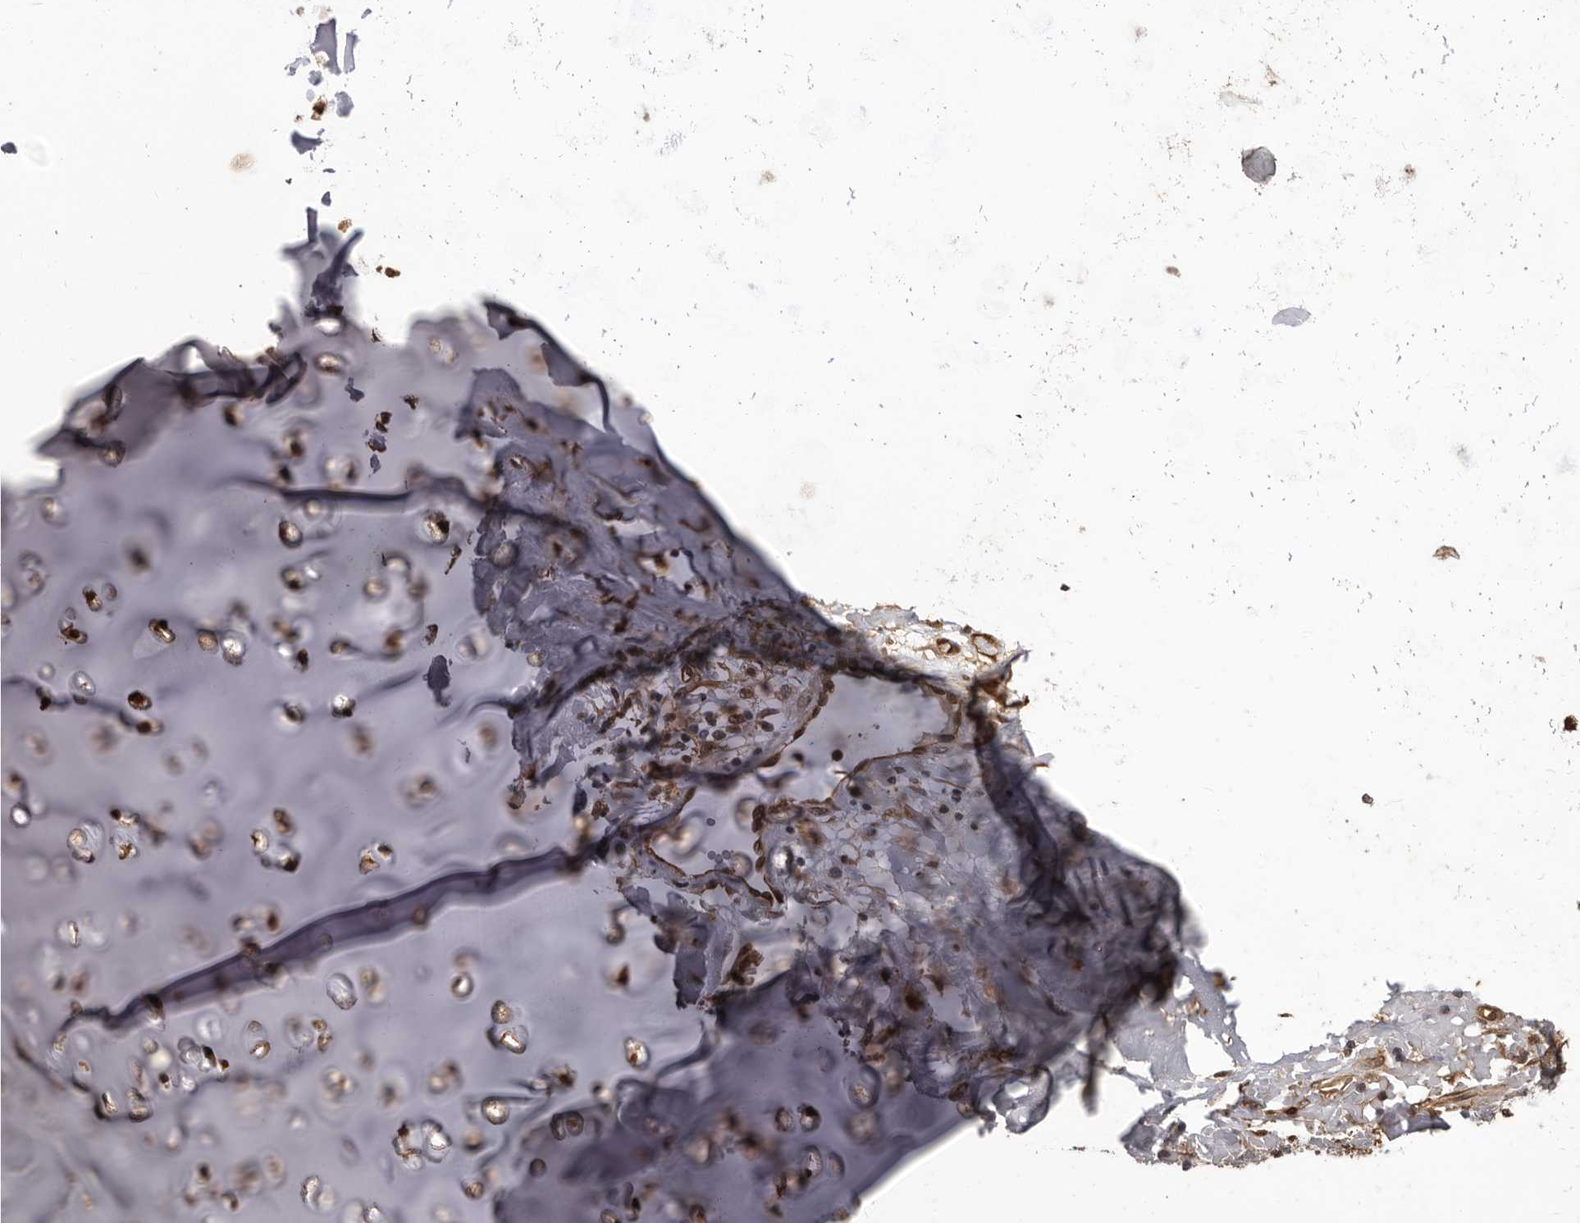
{"staining": {"intensity": "moderate", "quantity": ">75%", "location": "cytoplasmic/membranous,nuclear"}, "tissue": "adipose tissue", "cell_type": "Adipocytes", "image_type": "normal", "snomed": [{"axis": "morphology", "description": "Normal tissue, NOS"}, {"axis": "morphology", "description": "Basal cell carcinoma"}, {"axis": "topography", "description": "Cartilage tissue"}, {"axis": "topography", "description": "Nasopharynx"}, {"axis": "topography", "description": "Oral tissue"}], "caption": "Protein positivity by immunohistochemistry (IHC) reveals moderate cytoplasmic/membranous,nuclear staining in about >75% of adipocytes in benign adipose tissue.", "gene": "ADAMTS20", "patient": {"sex": "female", "age": 77}}